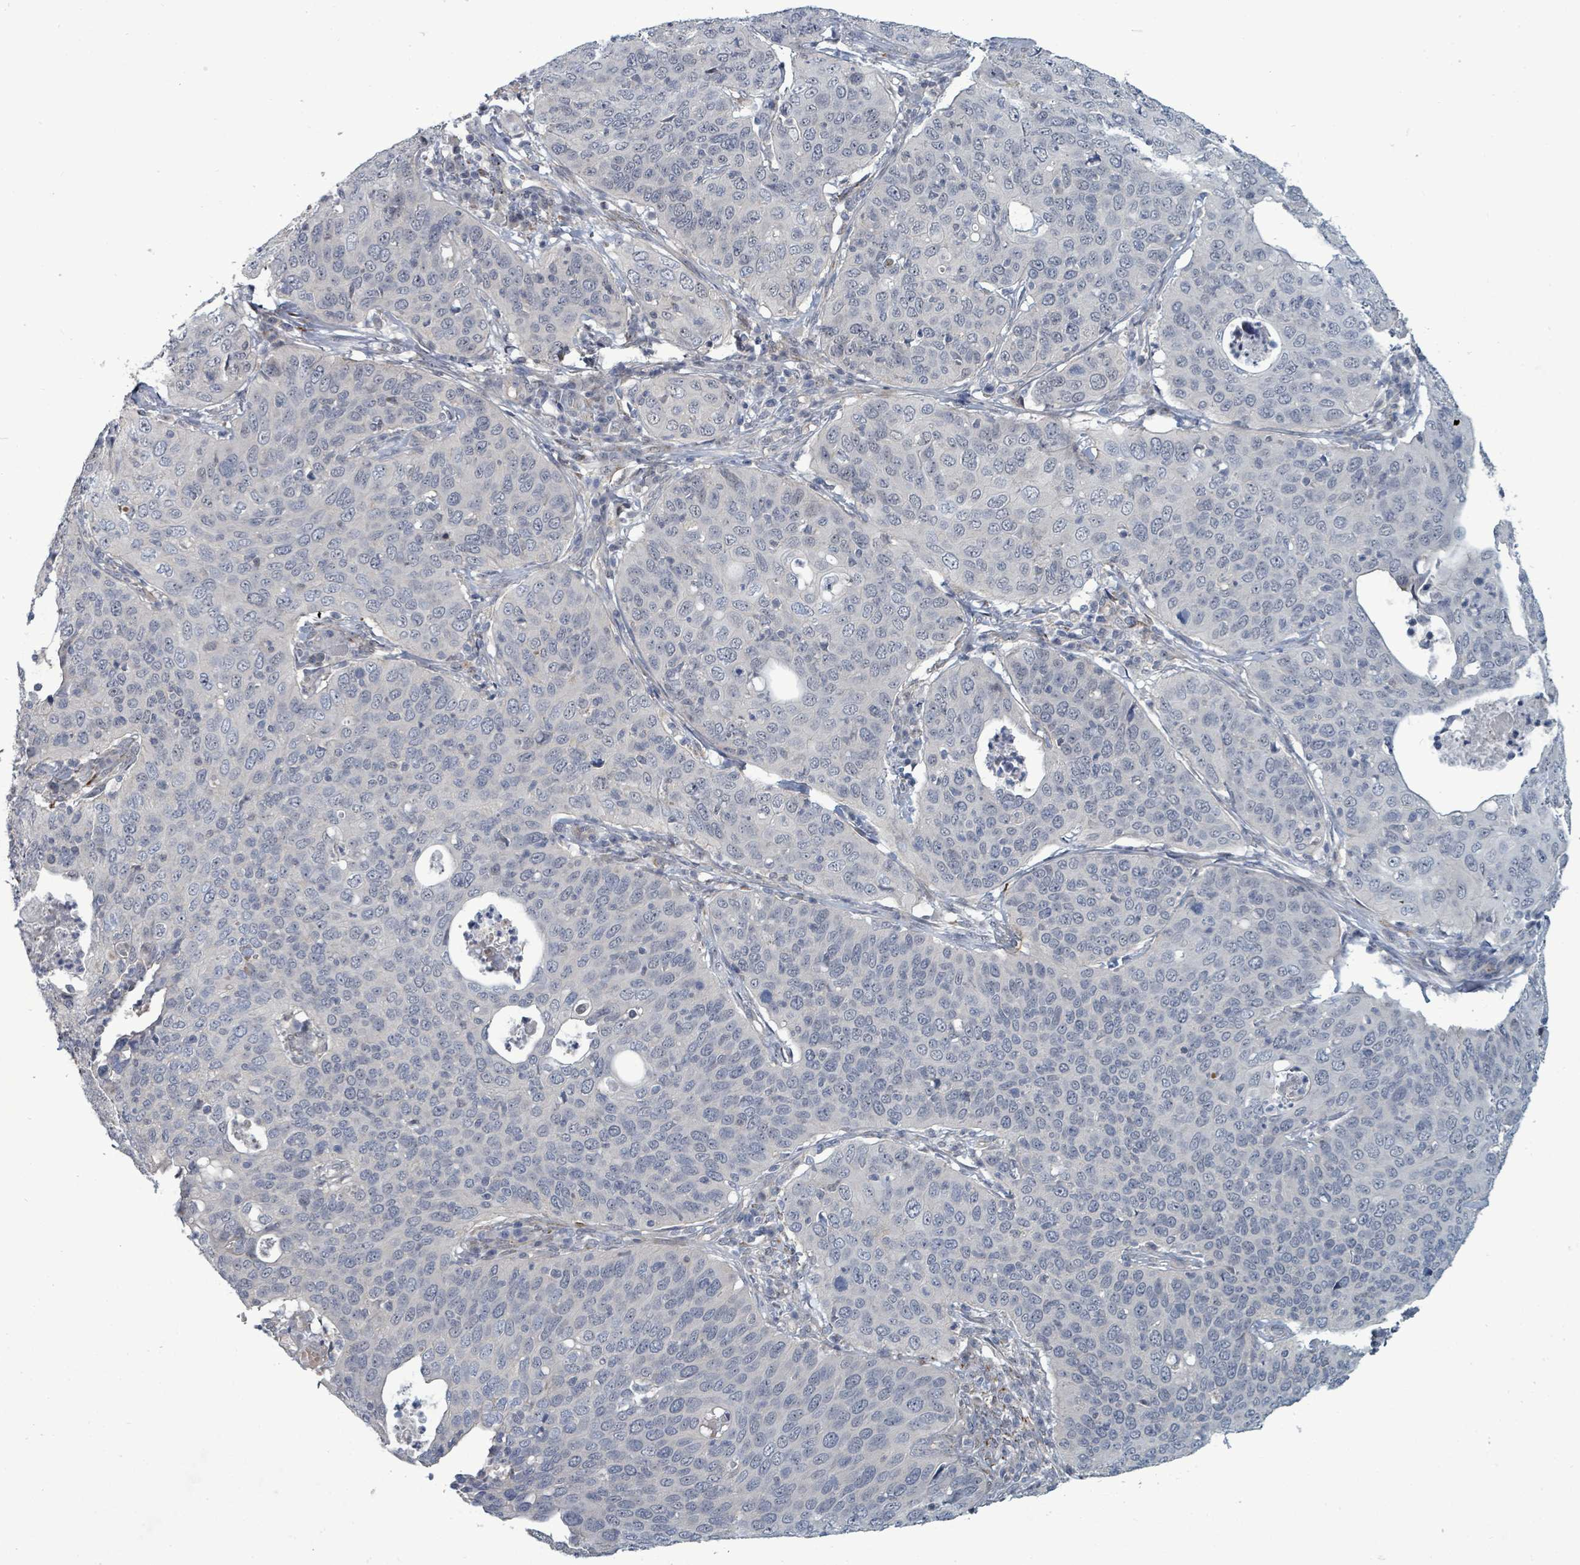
{"staining": {"intensity": "negative", "quantity": "none", "location": "none"}, "tissue": "cervical cancer", "cell_type": "Tumor cells", "image_type": "cancer", "snomed": [{"axis": "morphology", "description": "Squamous cell carcinoma, NOS"}, {"axis": "topography", "description": "Cervix"}], "caption": "An immunohistochemistry histopathology image of cervical squamous cell carcinoma is shown. There is no staining in tumor cells of cervical squamous cell carcinoma.", "gene": "TRDMT1", "patient": {"sex": "female", "age": 36}}